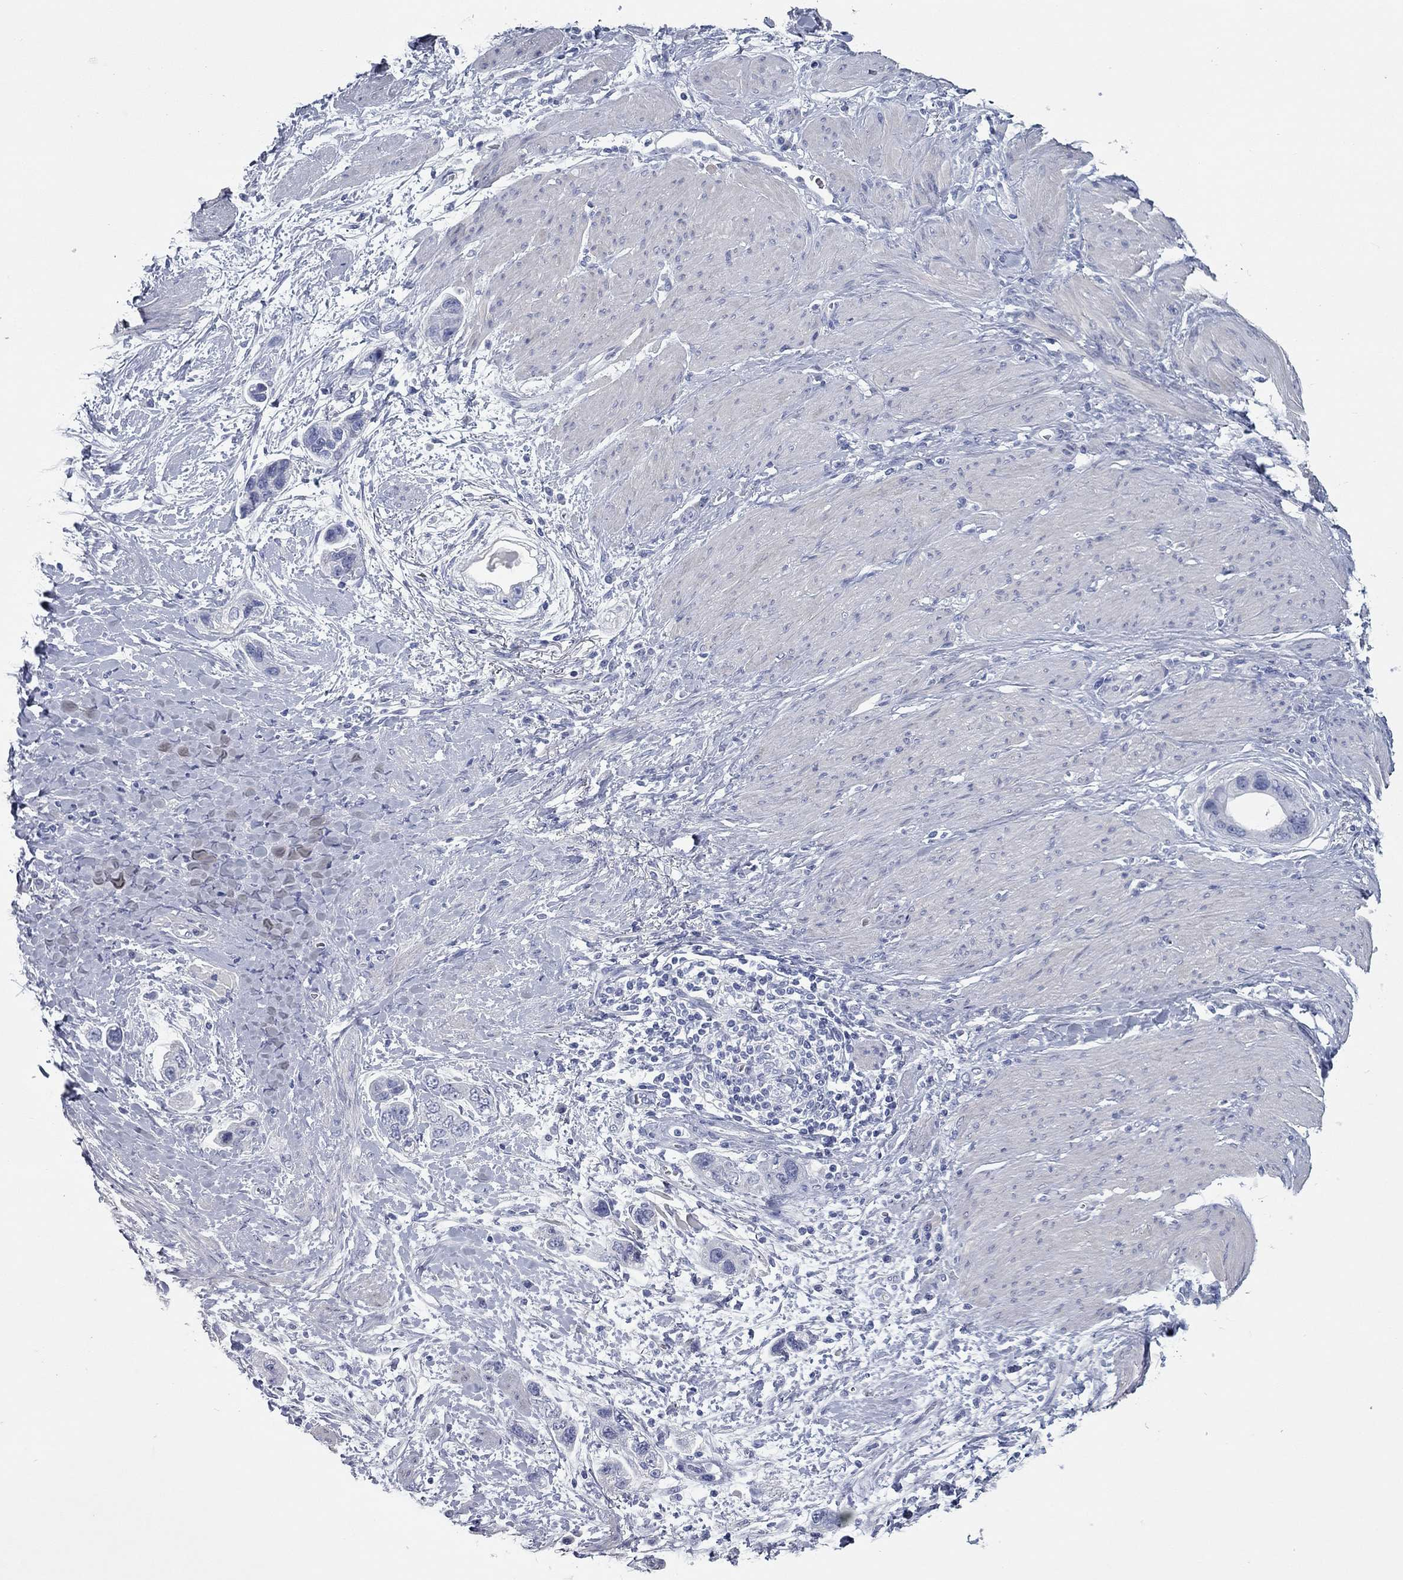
{"staining": {"intensity": "negative", "quantity": "none", "location": "none"}, "tissue": "stomach cancer", "cell_type": "Tumor cells", "image_type": "cancer", "snomed": [{"axis": "morphology", "description": "Adenocarcinoma, NOS"}, {"axis": "topography", "description": "Stomach, lower"}], "caption": "The image demonstrates no significant positivity in tumor cells of adenocarcinoma (stomach).", "gene": "KIRREL2", "patient": {"sex": "female", "age": 93}}